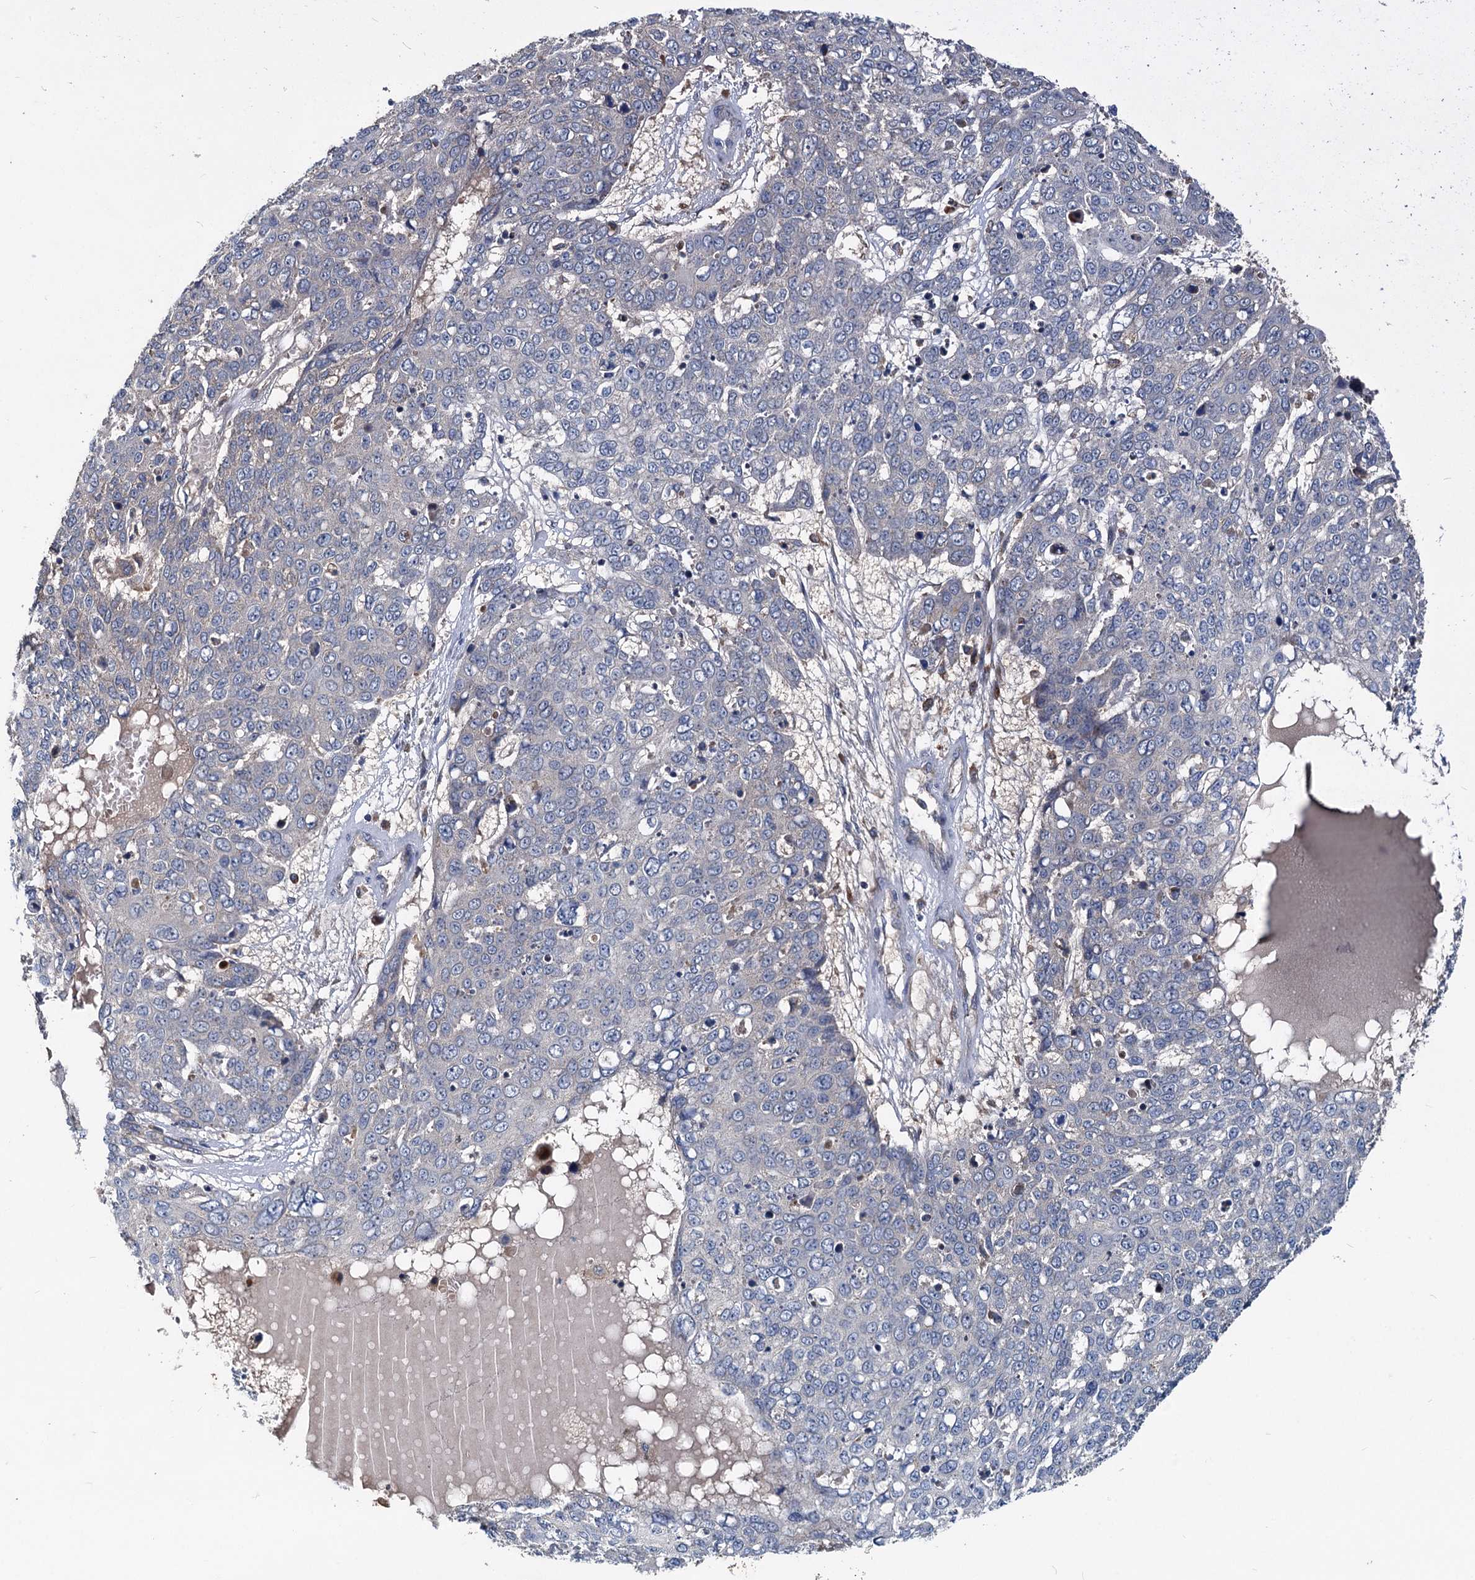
{"staining": {"intensity": "negative", "quantity": "none", "location": "none"}, "tissue": "skin cancer", "cell_type": "Tumor cells", "image_type": "cancer", "snomed": [{"axis": "morphology", "description": "Squamous cell carcinoma, NOS"}, {"axis": "topography", "description": "Skin"}], "caption": "Protein analysis of skin squamous cell carcinoma displays no significant staining in tumor cells.", "gene": "OTUB1", "patient": {"sex": "male", "age": 71}}